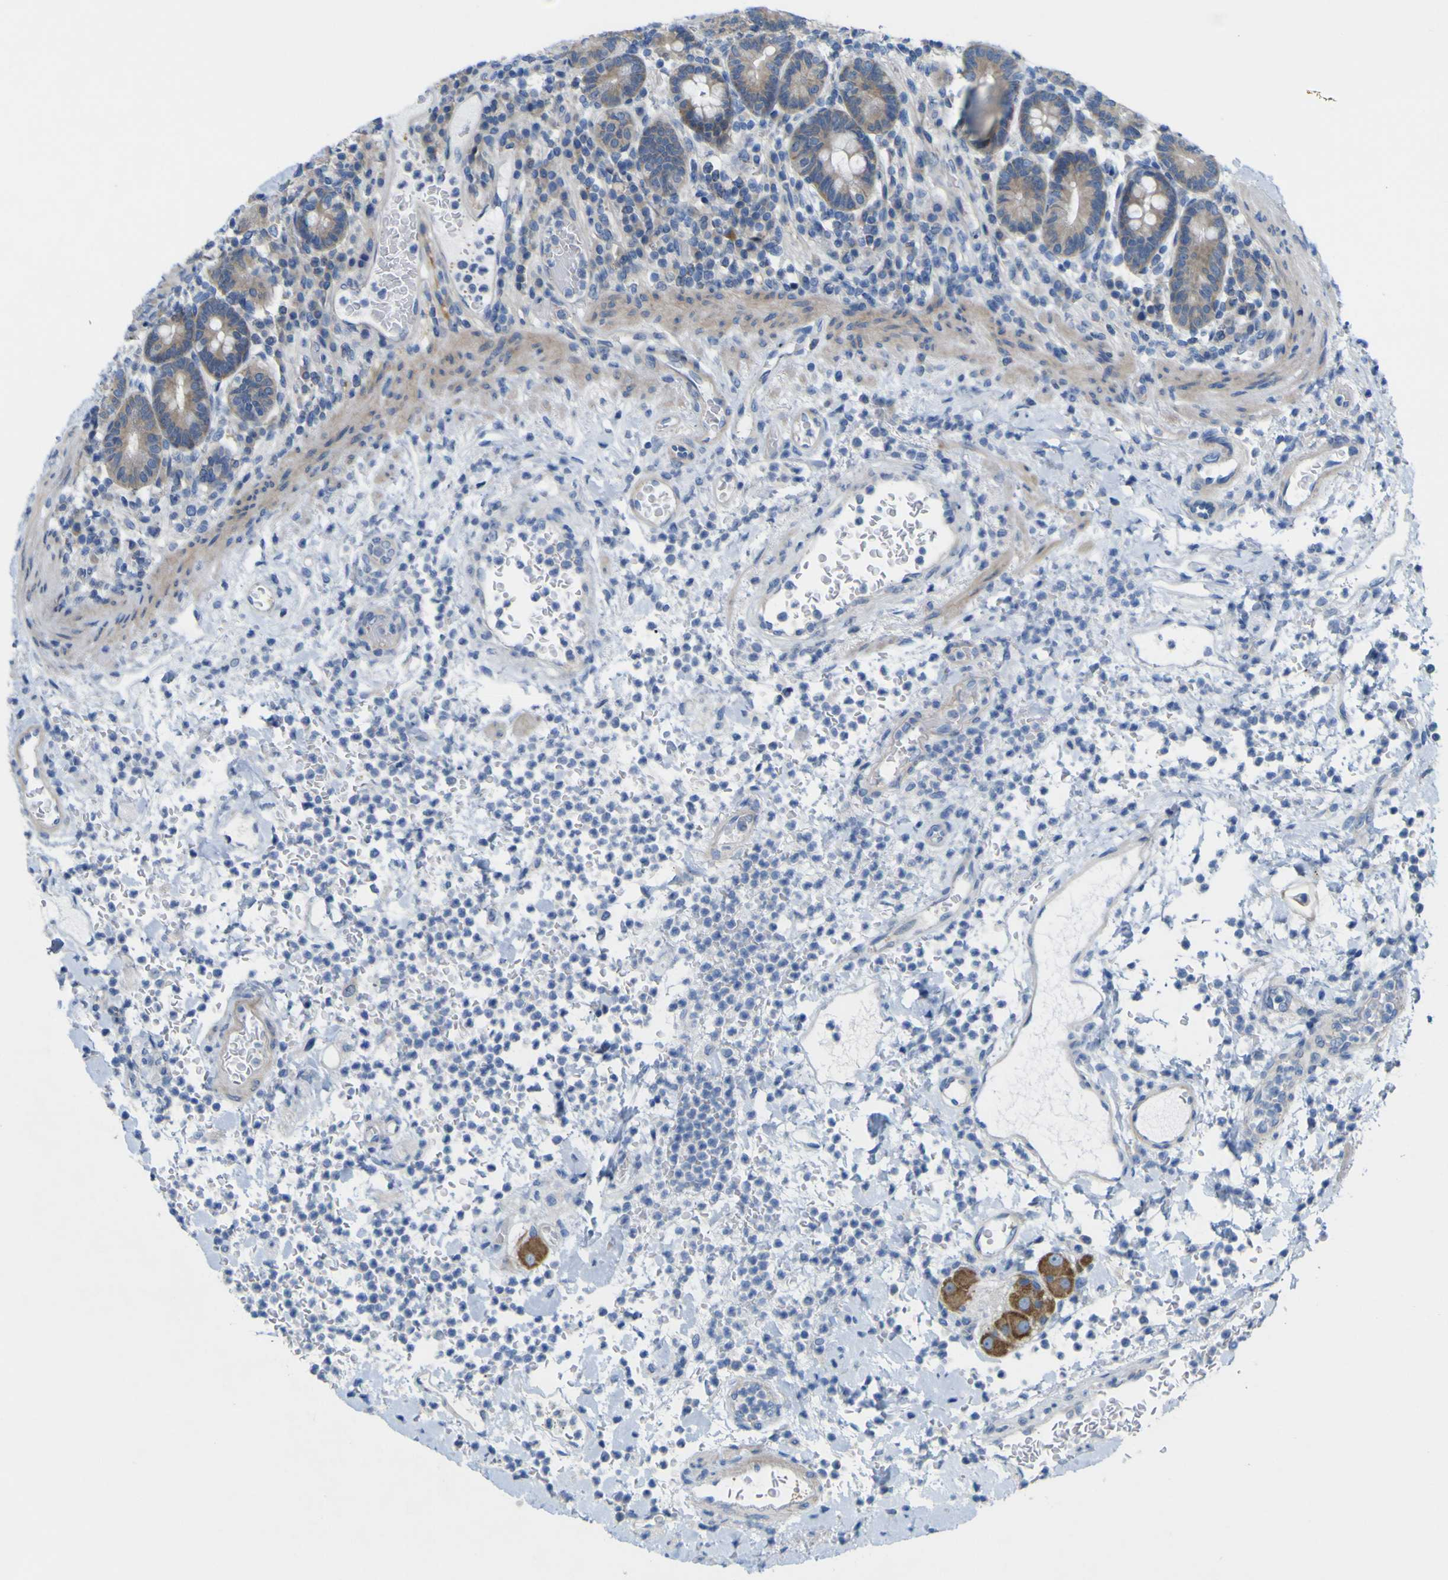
{"staining": {"intensity": "strong", "quantity": "25%-75%", "location": "cytoplasmic/membranous"}, "tissue": "stomach", "cell_type": "Glandular cells", "image_type": "normal", "snomed": [{"axis": "morphology", "description": "Normal tissue, NOS"}, {"axis": "topography", "description": "Stomach, upper"}], "caption": "Immunohistochemistry micrograph of normal stomach stained for a protein (brown), which displays high levels of strong cytoplasmic/membranous positivity in about 25%-75% of glandular cells.", "gene": "MYEOV", "patient": {"sex": "male", "age": 68}}